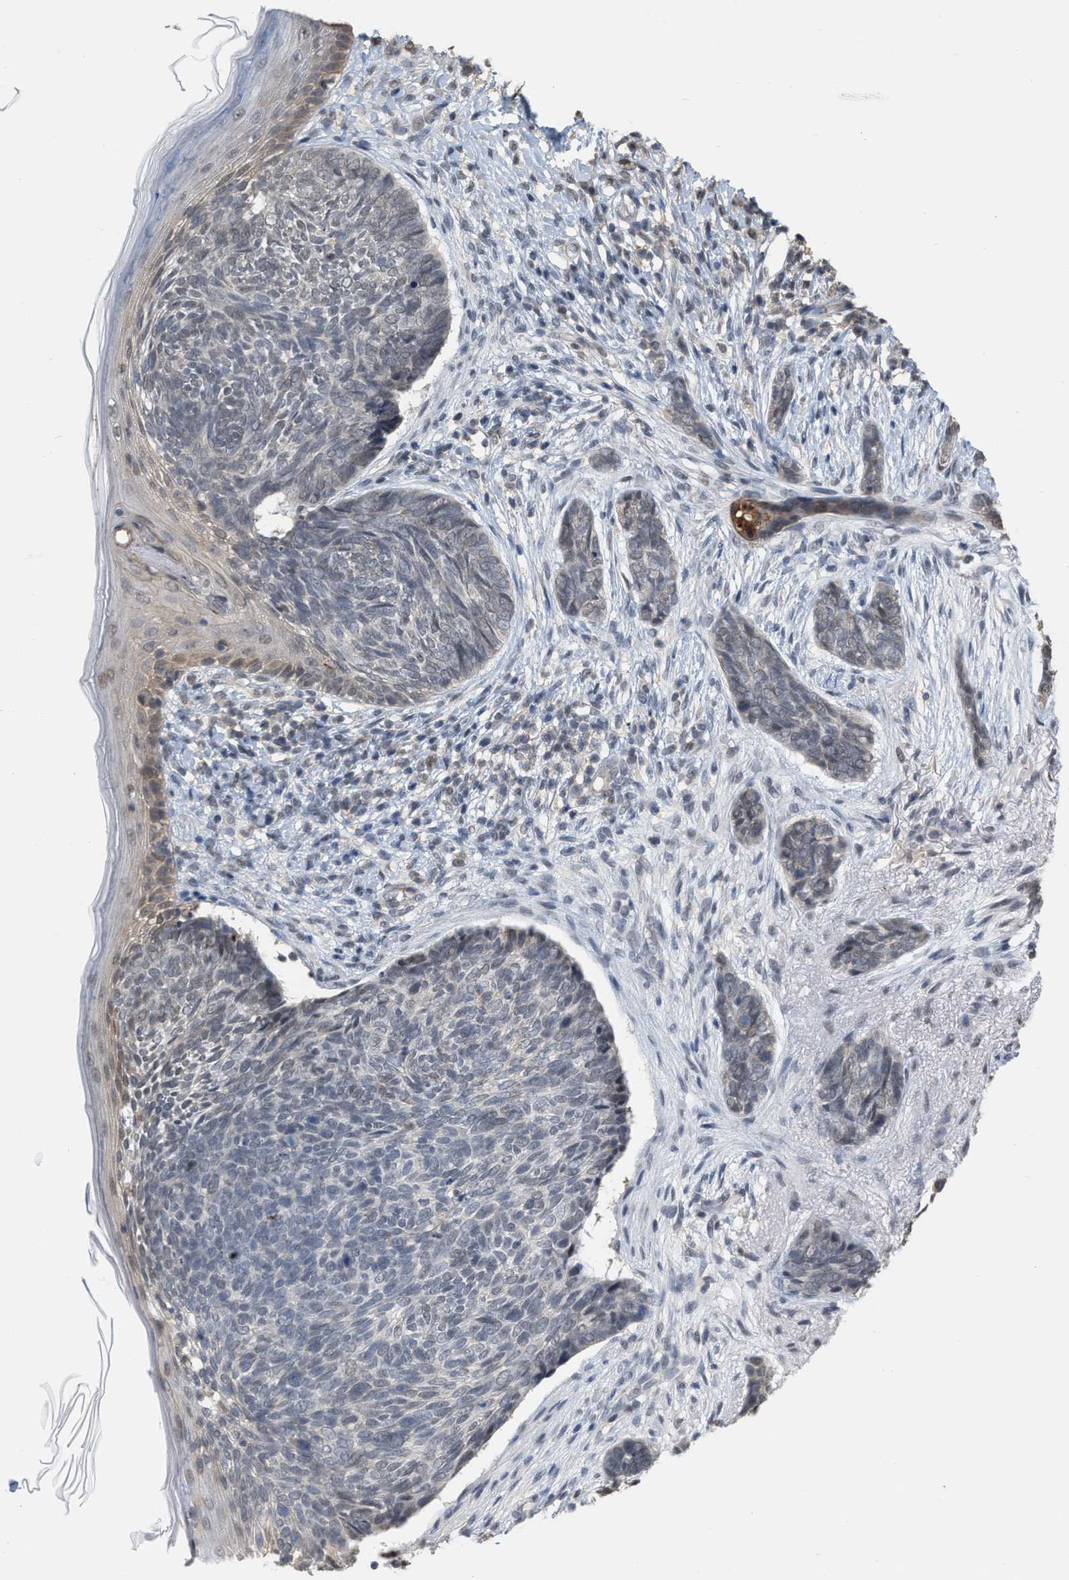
{"staining": {"intensity": "weak", "quantity": "<25%", "location": "cytoplasmic/membranous"}, "tissue": "skin cancer", "cell_type": "Tumor cells", "image_type": "cancer", "snomed": [{"axis": "morphology", "description": "Basal cell carcinoma"}, {"axis": "topography", "description": "Skin"}], "caption": "The immunohistochemistry (IHC) histopathology image has no significant expression in tumor cells of skin cancer (basal cell carcinoma) tissue.", "gene": "BAIAP2L1", "patient": {"sex": "female", "age": 84}}